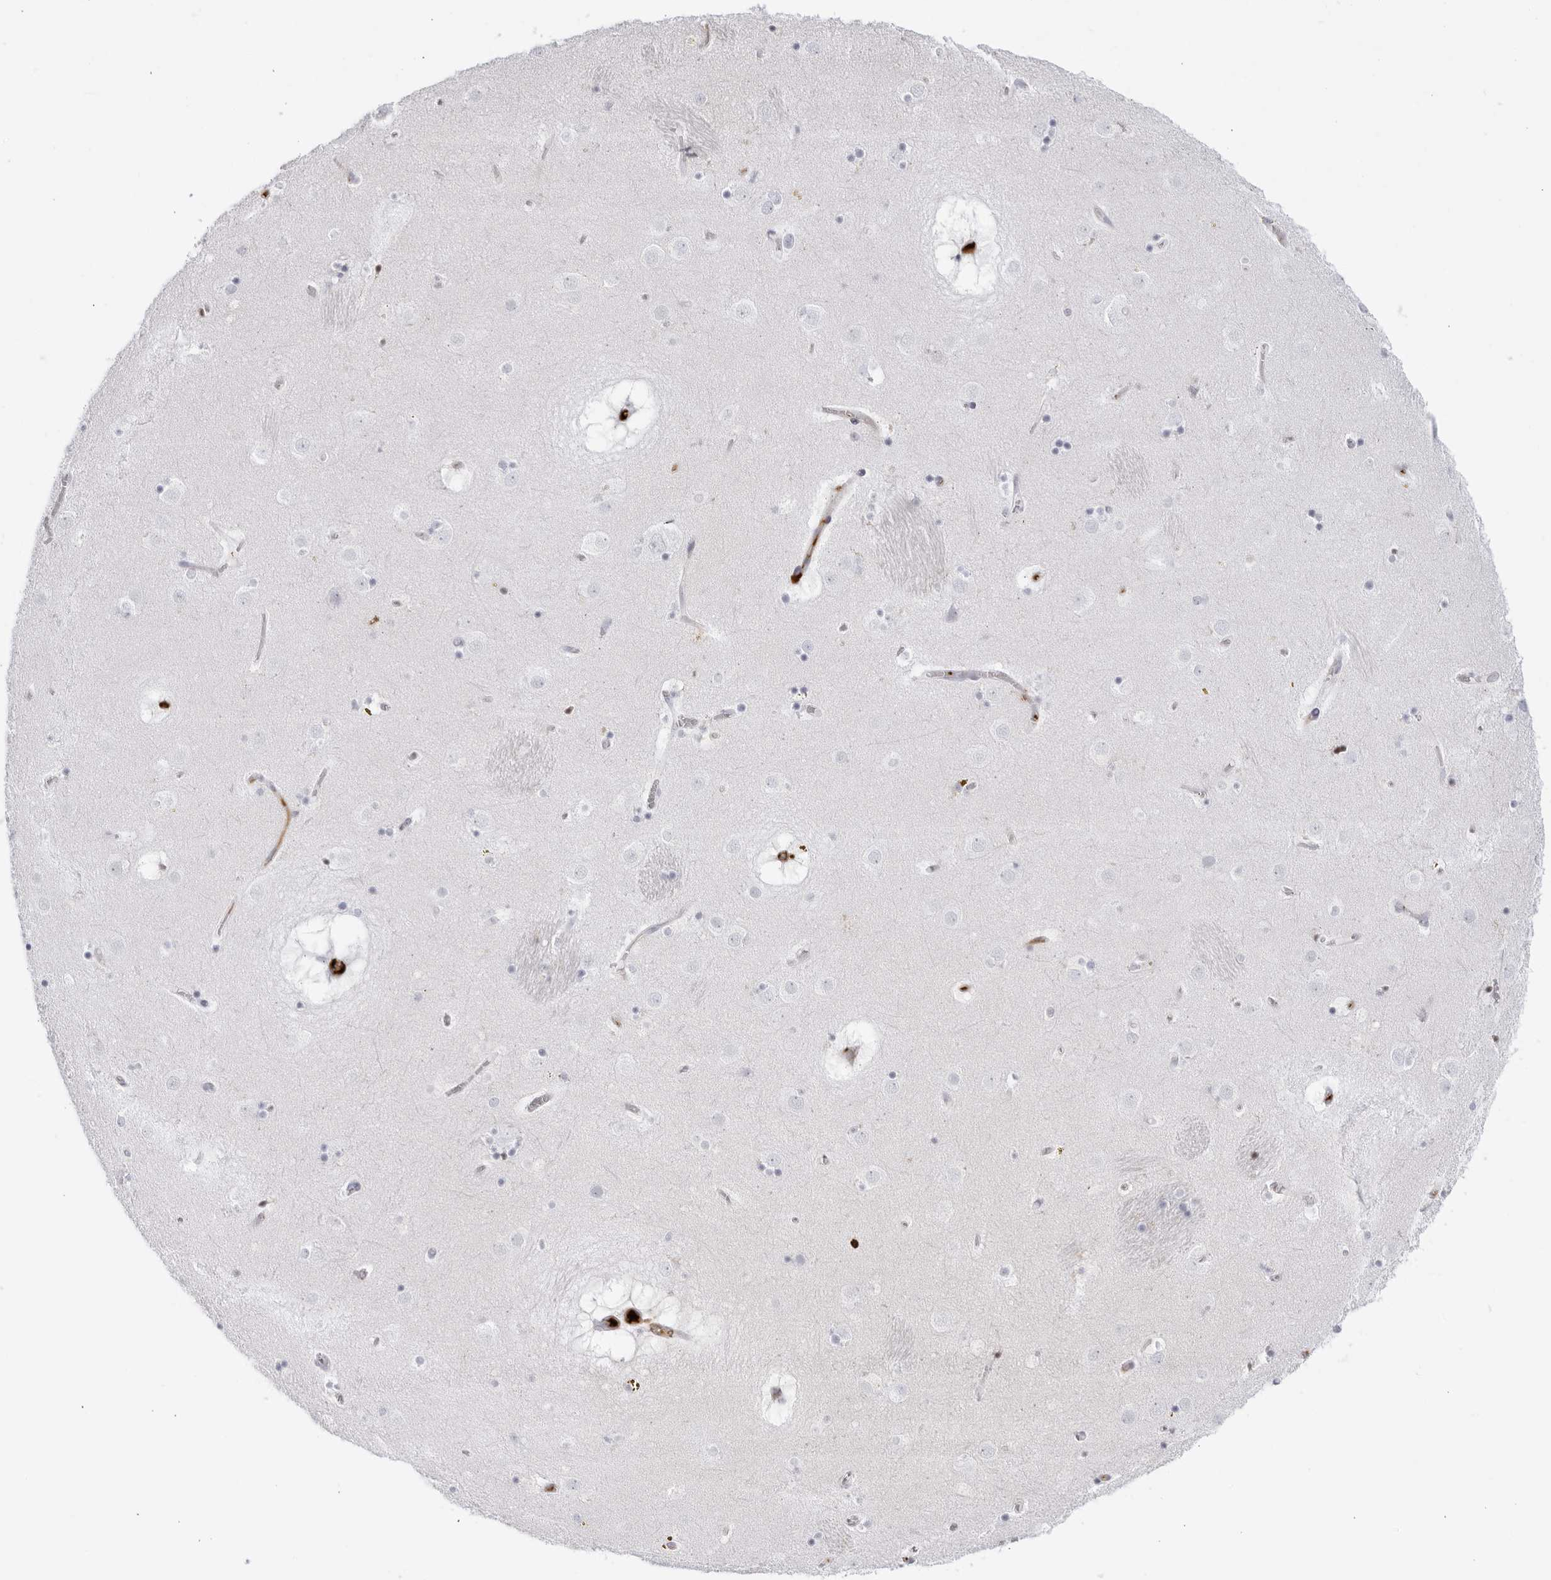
{"staining": {"intensity": "negative", "quantity": "none", "location": "none"}, "tissue": "caudate", "cell_type": "Glial cells", "image_type": "normal", "snomed": [{"axis": "morphology", "description": "Normal tissue, NOS"}, {"axis": "topography", "description": "Lateral ventricle wall"}], "caption": "The immunohistochemistry (IHC) micrograph has no significant positivity in glial cells of caudate. (IHC, brightfield microscopy, high magnification).", "gene": "CNBD1", "patient": {"sex": "male", "age": 70}}